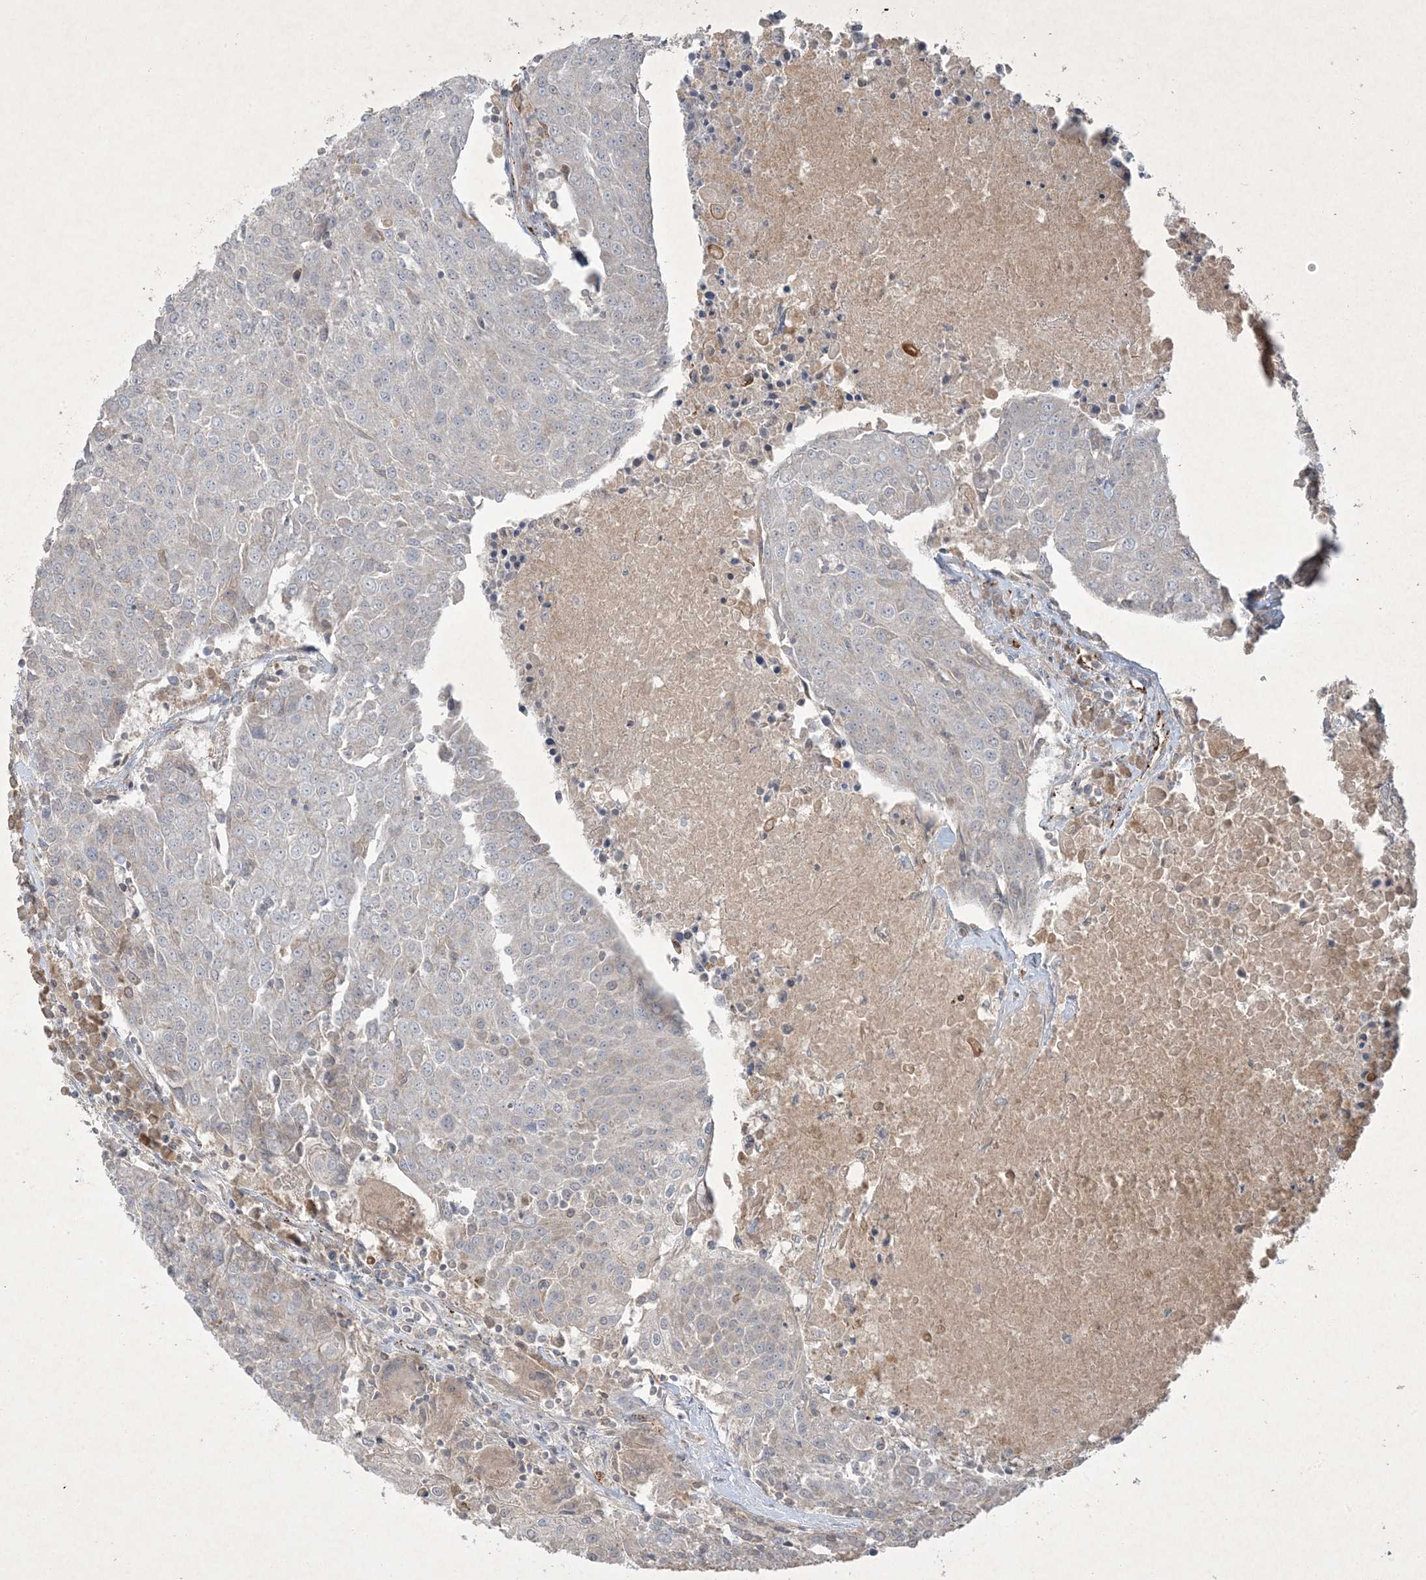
{"staining": {"intensity": "negative", "quantity": "none", "location": "none"}, "tissue": "urothelial cancer", "cell_type": "Tumor cells", "image_type": "cancer", "snomed": [{"axis": "morphology", "description": "Urothelial carcinoma, High grade"}, {"axis": "topography", "description": "Urinary bladder"}], "caption": "Immunohistochemistry of urothelial cancer shows no positivity in tumor cells.", "gene": "PRSS36", "patient": {"sex": "female", "age": 85}}